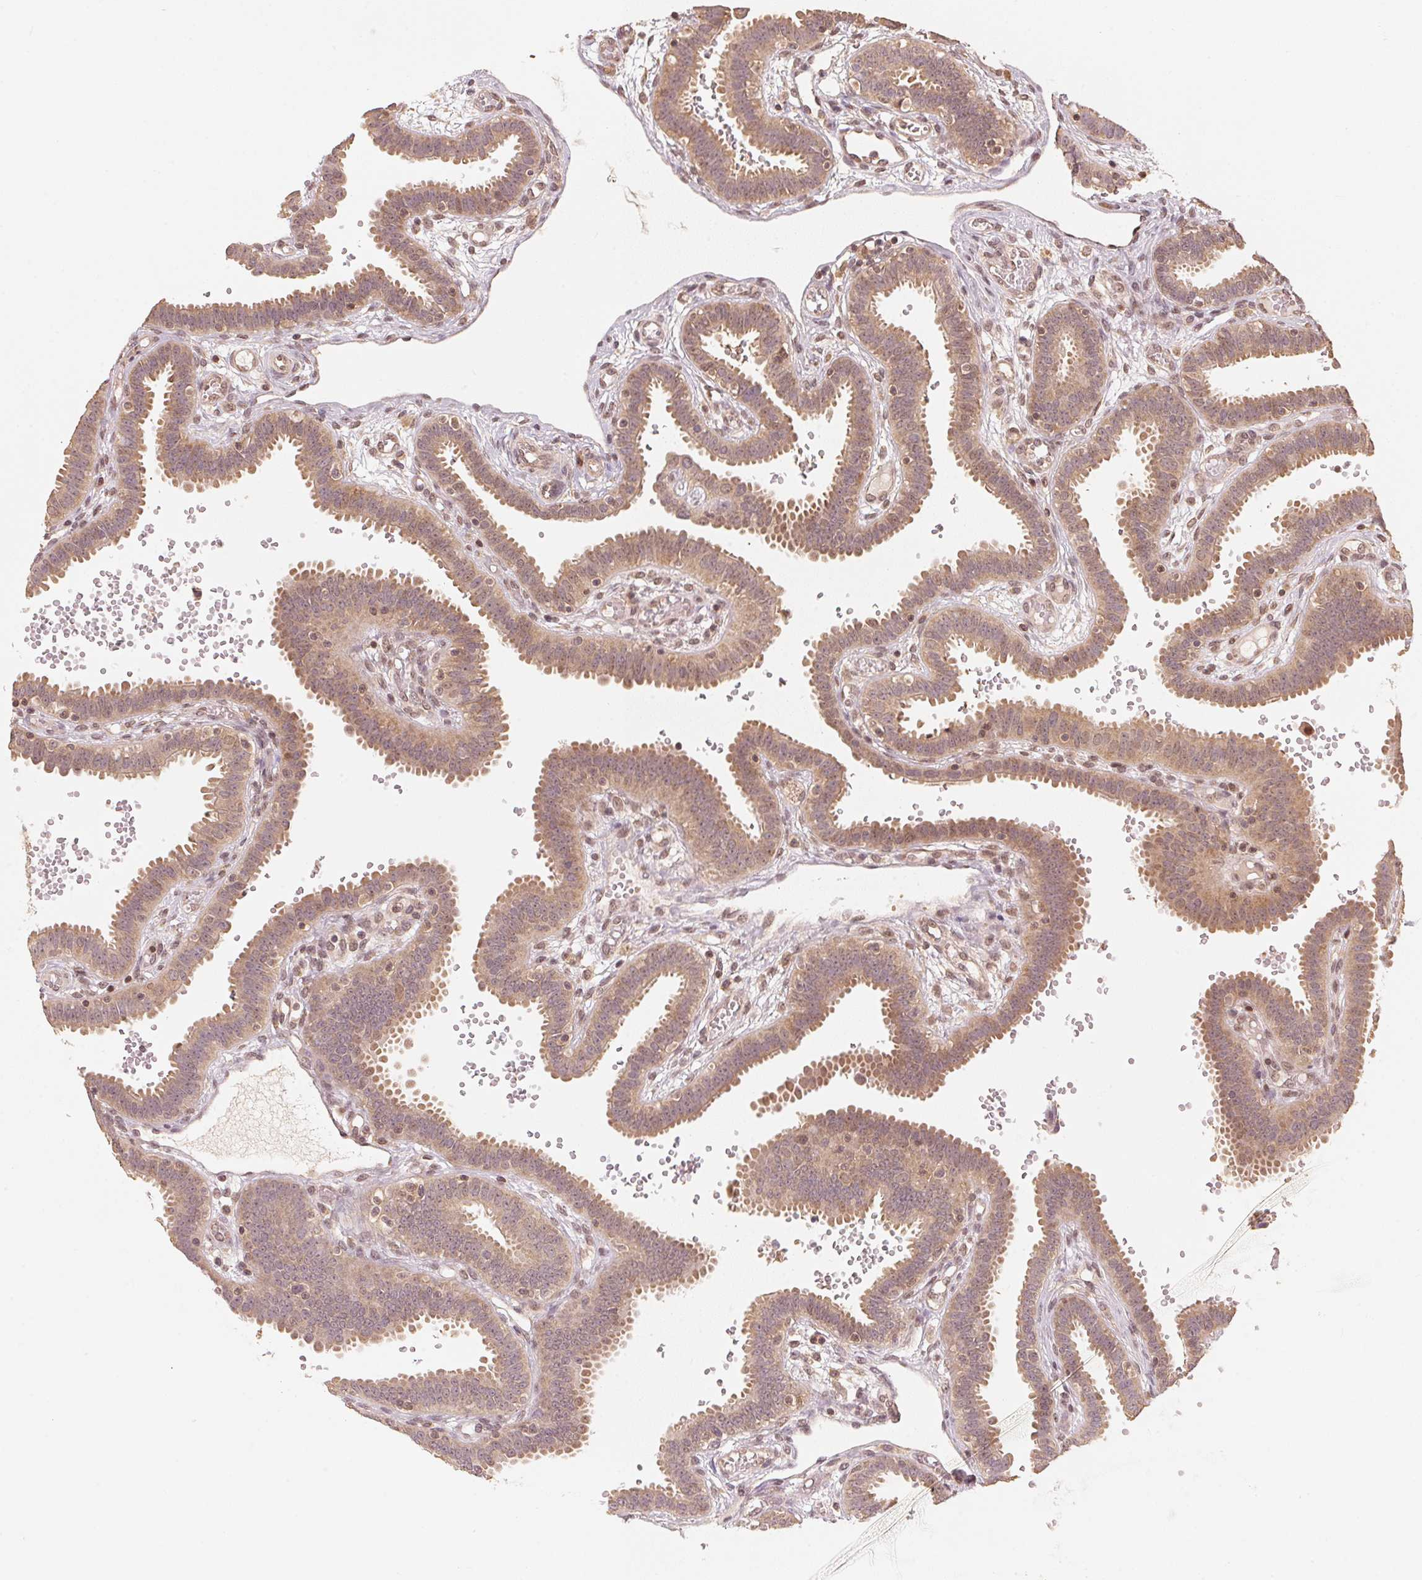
{"staining": {"intensity": "moderate", "quantity": ">75%", "location": "cytoplasmic/membranous"}, "tissue": "fallopian tube", "cell_type": "Glandular cells", "image_type": "normal", "snomed": [{"axis": "morphology", "description": "Normal tissue, NOS"}, {"axis": "topography", "description": "Fallopian tube"}], "caption": "Protein expression analysis of normal human fallopian tube reveals moderate cytoplasmic/membranous expression in about >75% of glandular cells. The protein is stained brown, and the nuclei are stained in blue (DAB IHC with brightfield microscopy, high magnification).", "gene": "C2orf73", "patient": {"sex": "female", "age": 37}}